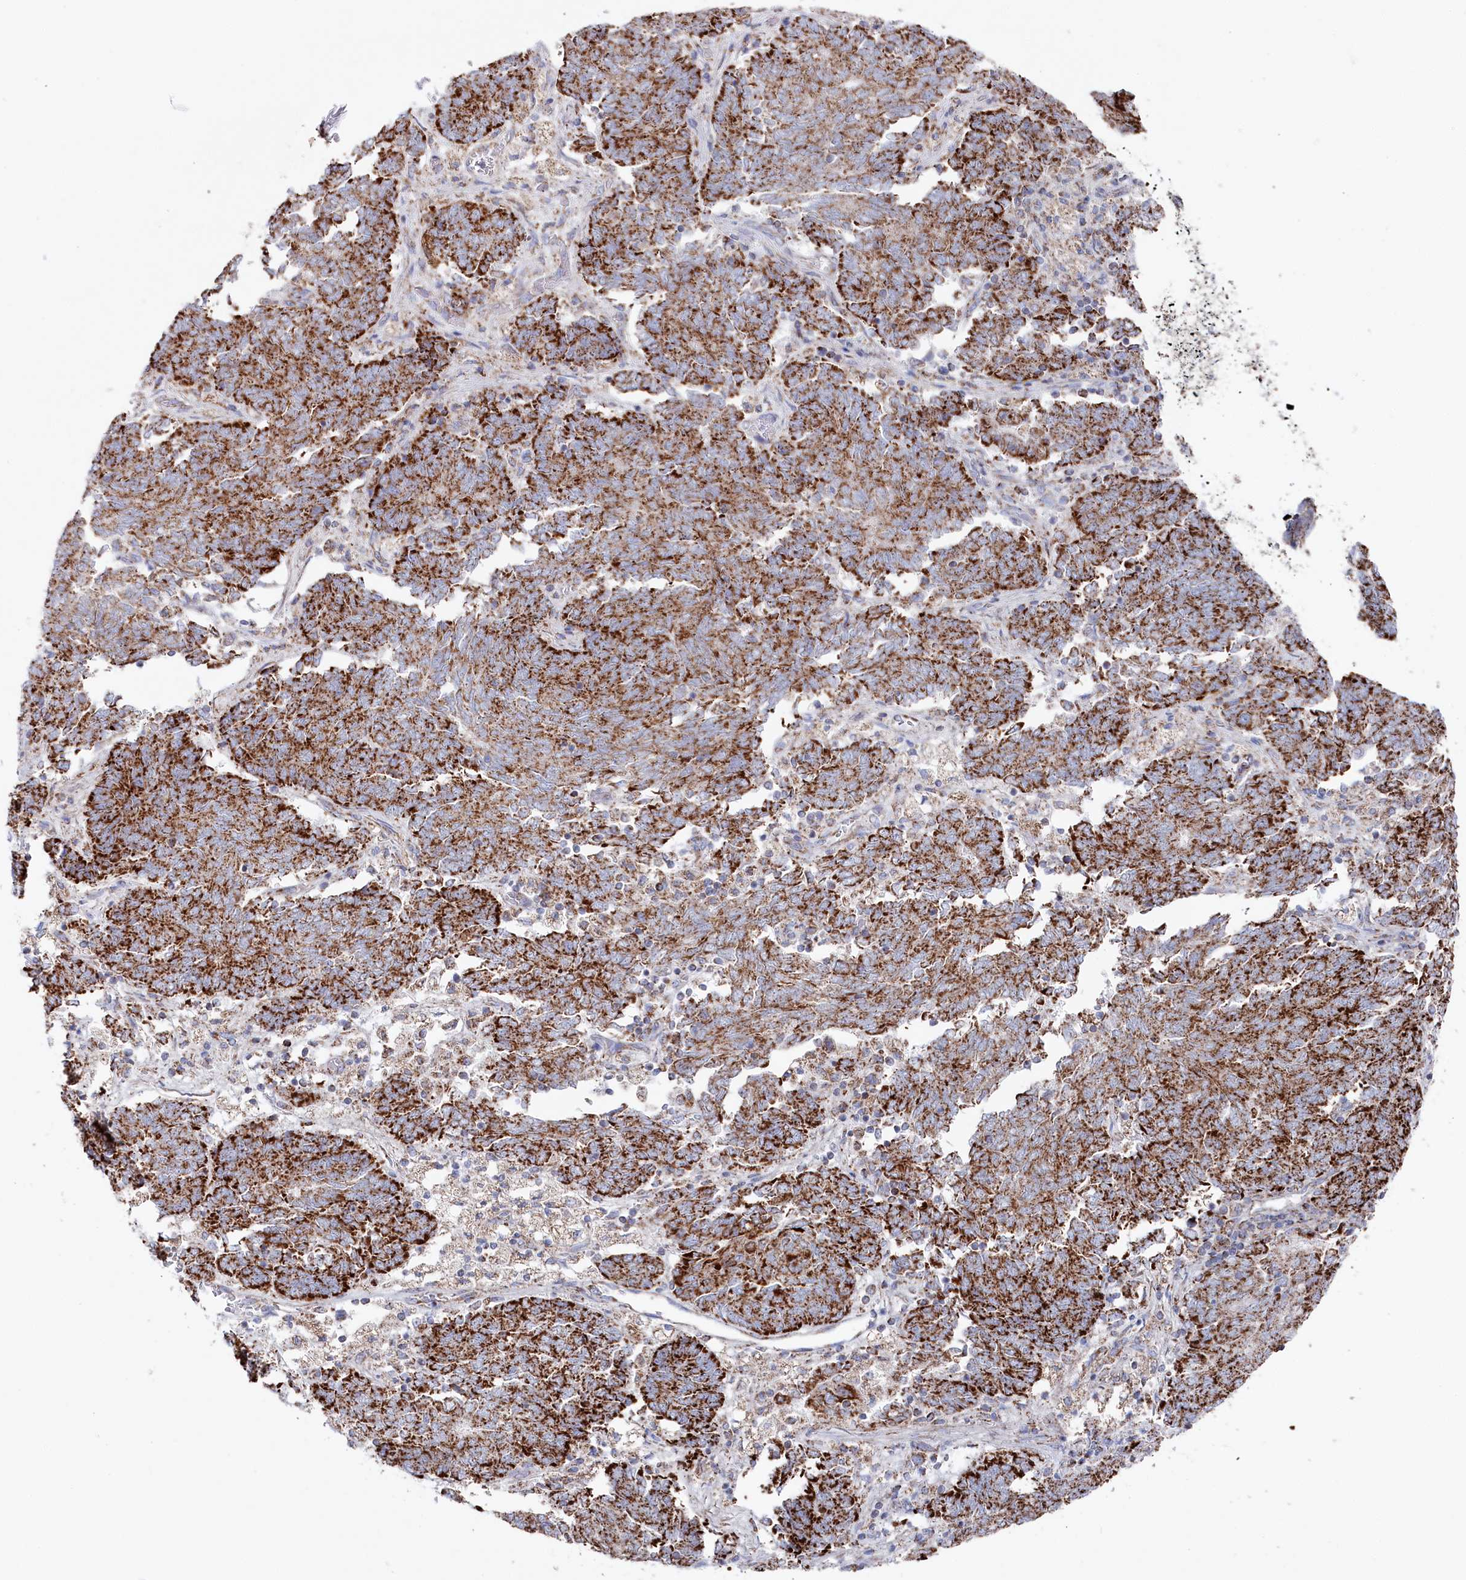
{"staining": {"intensity": "strong", "quantity": ">75%", "location": "cytoplasmic/membranous"}, "tissue": "endometrial cancer", "cell_type": "Tumor cells", "image_type": "cancer", "snomed": [{"axis": "morphology", "description": "Adenocarcinoma, NOS"}, {"axis": "topography", "description": "Endometrium"}], "caption": "Immunohistochemical staining of human adenocarcinoma (endometrial) shows high levels of strong cytoplasmic/membranous protein staining in about >75% of tumor cells.", "gene": "GLS2", "patient": {"sex": "female", "age": 80}}